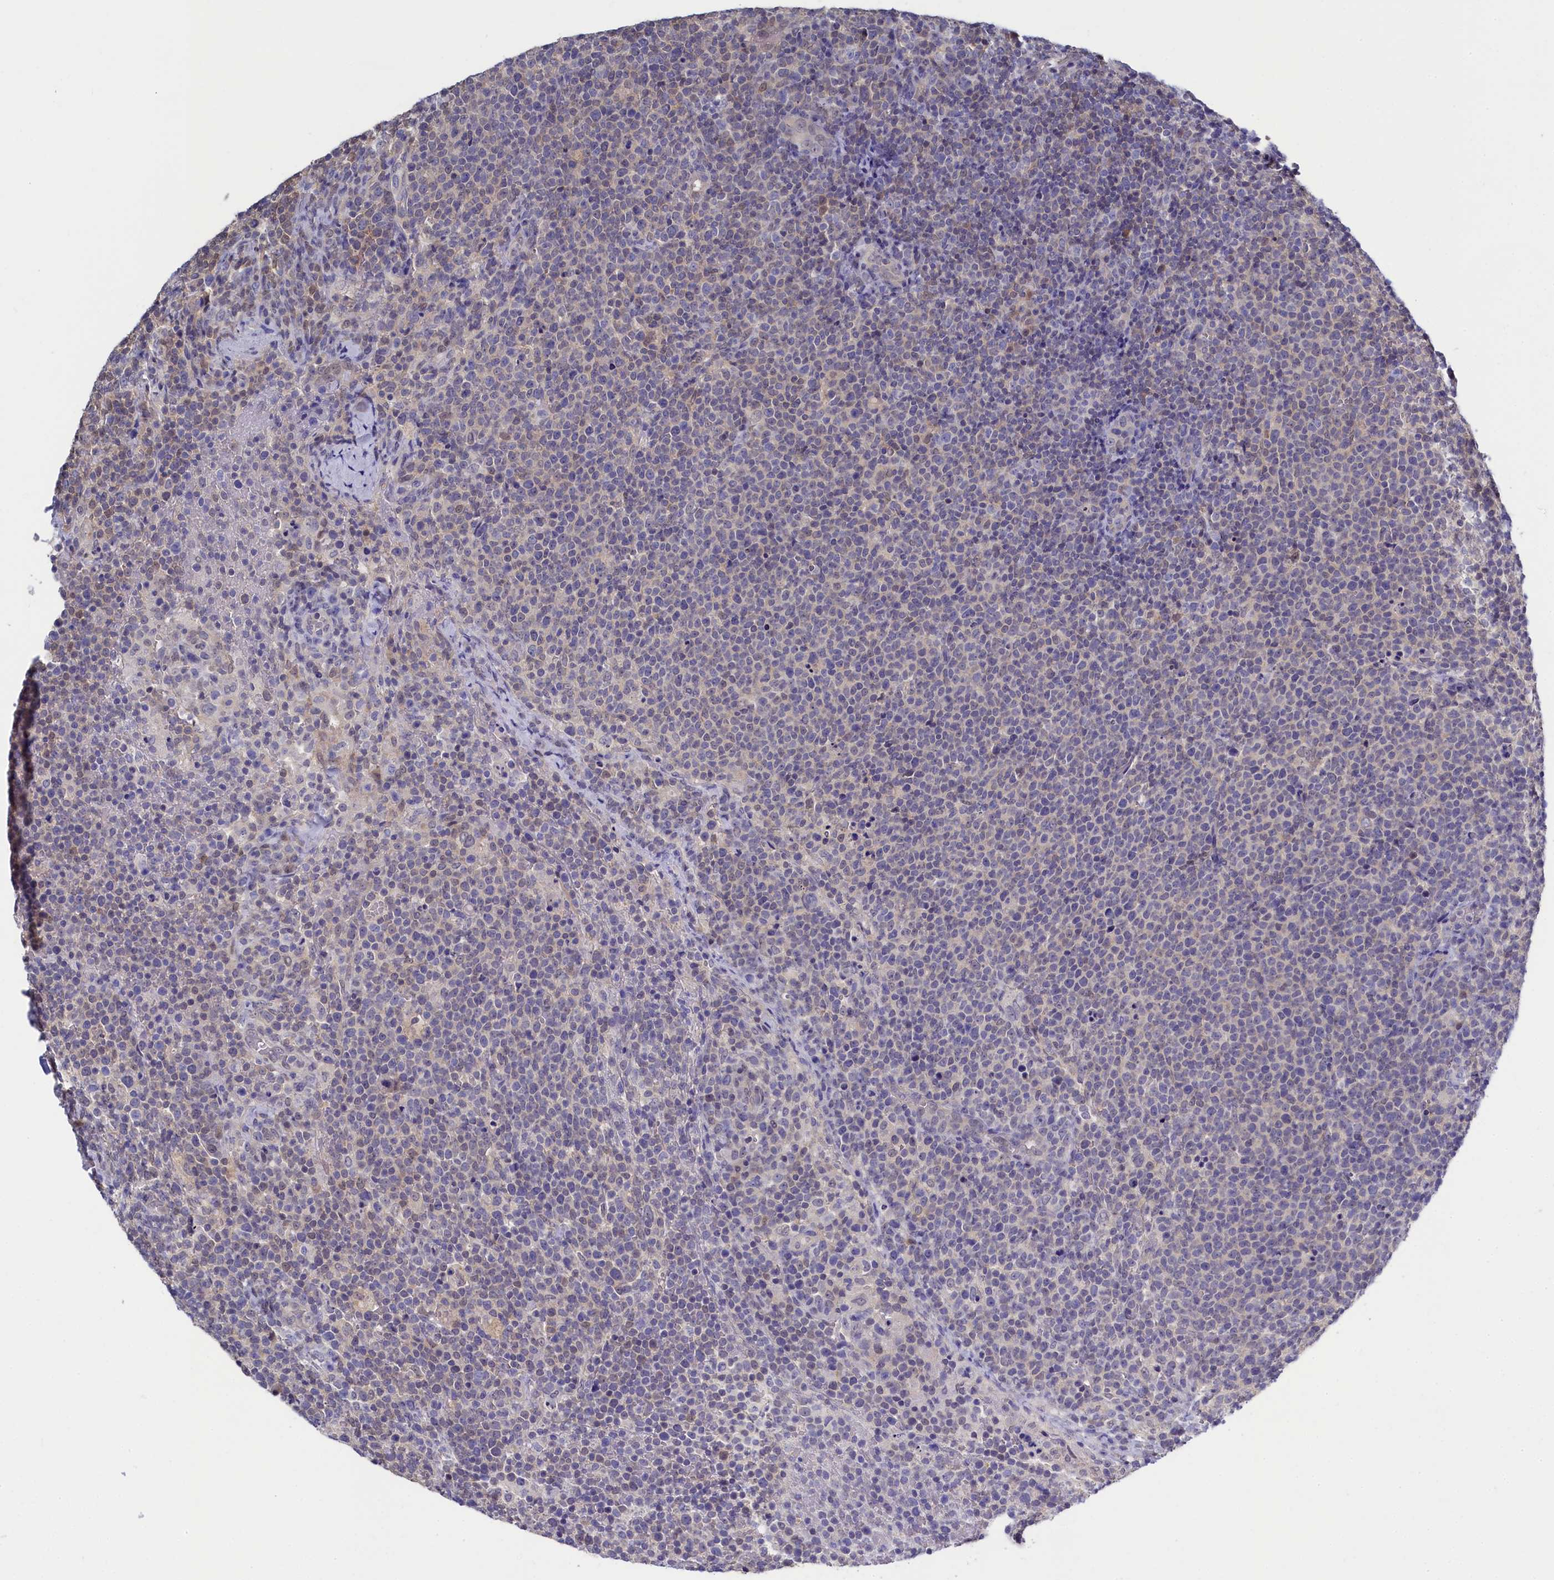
{"staining": {"intensity": "negative", "quantity": "none", "location": "none"}, "tissue": "lymphoma", "cell_type": "Tumor cells", "image_type": "cancer", "snomed": [{"axis": "morphology", "description": "Malignant lymphoma, non-Hodgkin's type, High grade"}, {"axis": "topography", "description": "Lymph node"}], "caption": "Tumor cells are negative for brown protein staining in lymphoma.", "gene": "C11orf54", "patient": {"sex": "male", "age": 61}}